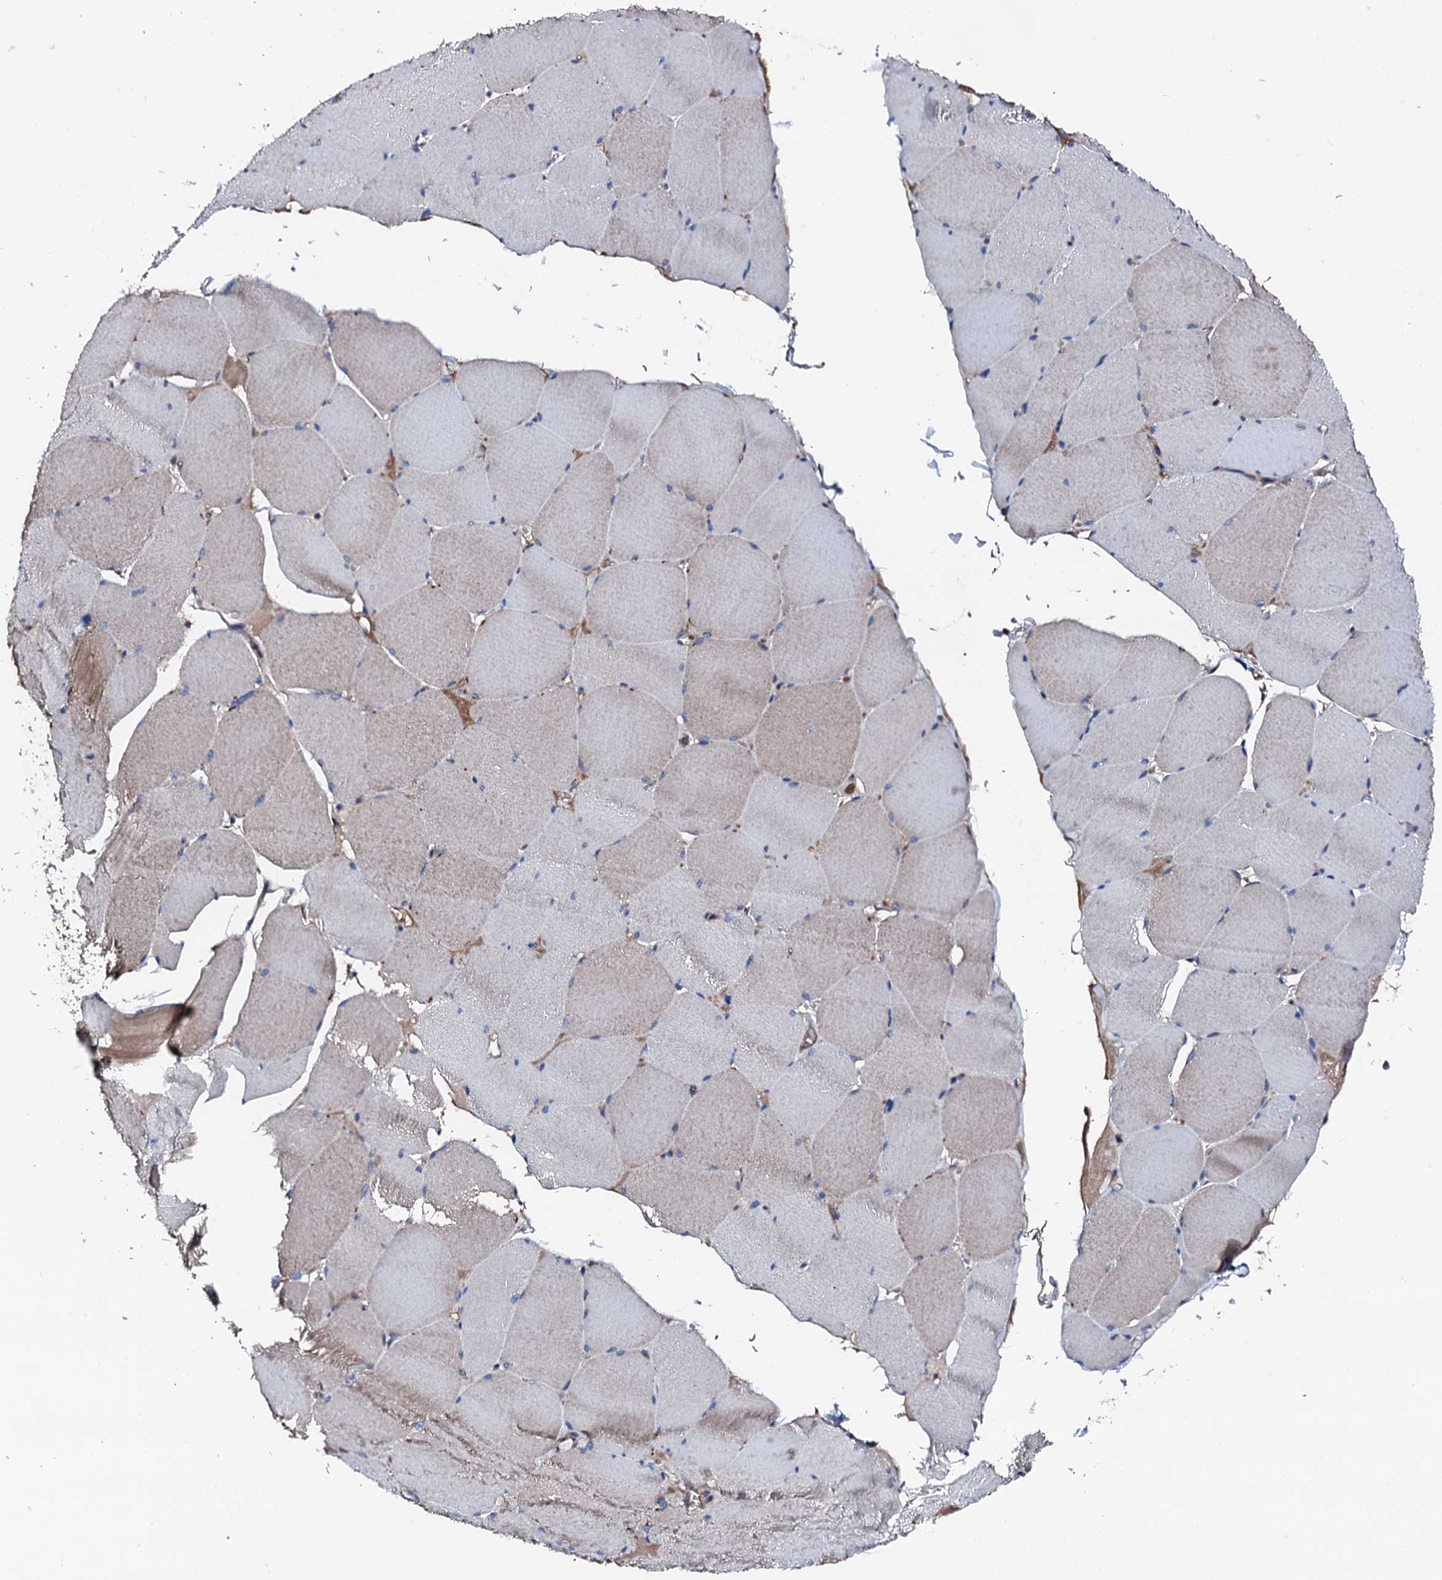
{"staining": {"intensity": "weak", "quantity": "25%-75%", "location": "cytoplasmic/membranous"}, "tissue": "skeletal muscle", "cell_type": "Myocytes", "image_type": "normal", "snomed": [{"axis": "morphology", "description": "Normal tissue, NOS"}, {"axis": "topography", "description": "Skeletal muscle"}, {"axis": "topography", "description": "Head-Neck"}], "caption": "High-power microscopy captured an immunohistochemistry (IHC) histopathology image of normal skeletal muscle, revealing weak cytoplasmic/membranous expression in about 25%-75% of myocytes. (DAB (3,3'-diaminobenzidine) IHC, brown staining for protein, blue staining for nuclei).", "gene": "TRAFD1", "patient": {"sex": "male", "age": 66}}